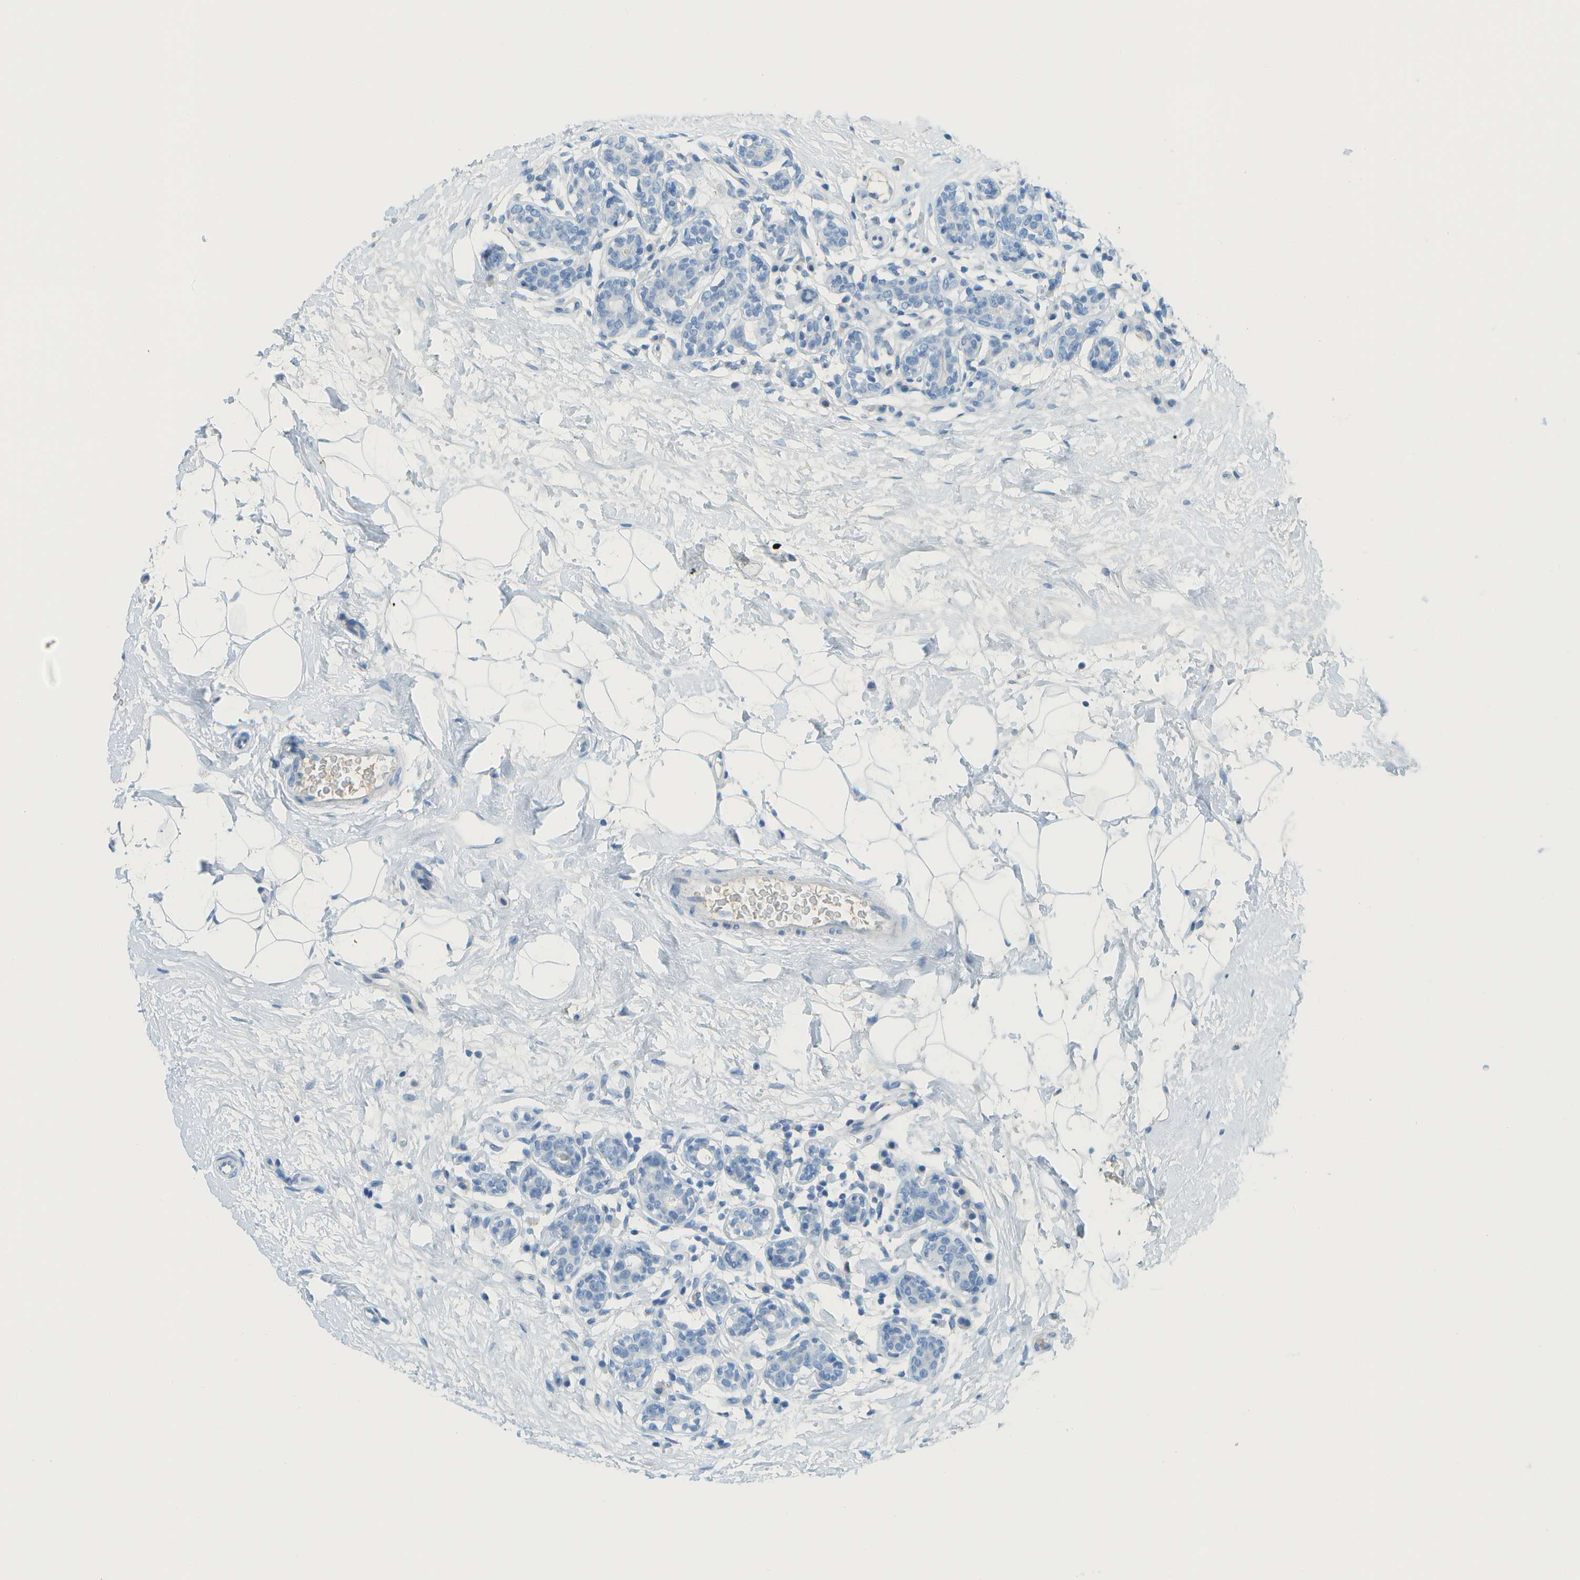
{"staining": {"intensity": "negative", "quantity": "none", "location": "none"}, "tissue": "breast cancer", "cell_type": "Tumor cells", "image_type": "cancer", "snomed": [{"axis": "morphology", "description": "Normal tissue, NOS"}, {"axis": "morphology", "description": "Duct carcinoma"}, {"axis": "topography", "description": "Breast"}], "caption": "Breast infiltrating ductal carcinoma was stained to show a protein in brown. There is no significant expression in tumor cells.", "gene": "C1S", "patient": {"sex": "female", "age": 39}}